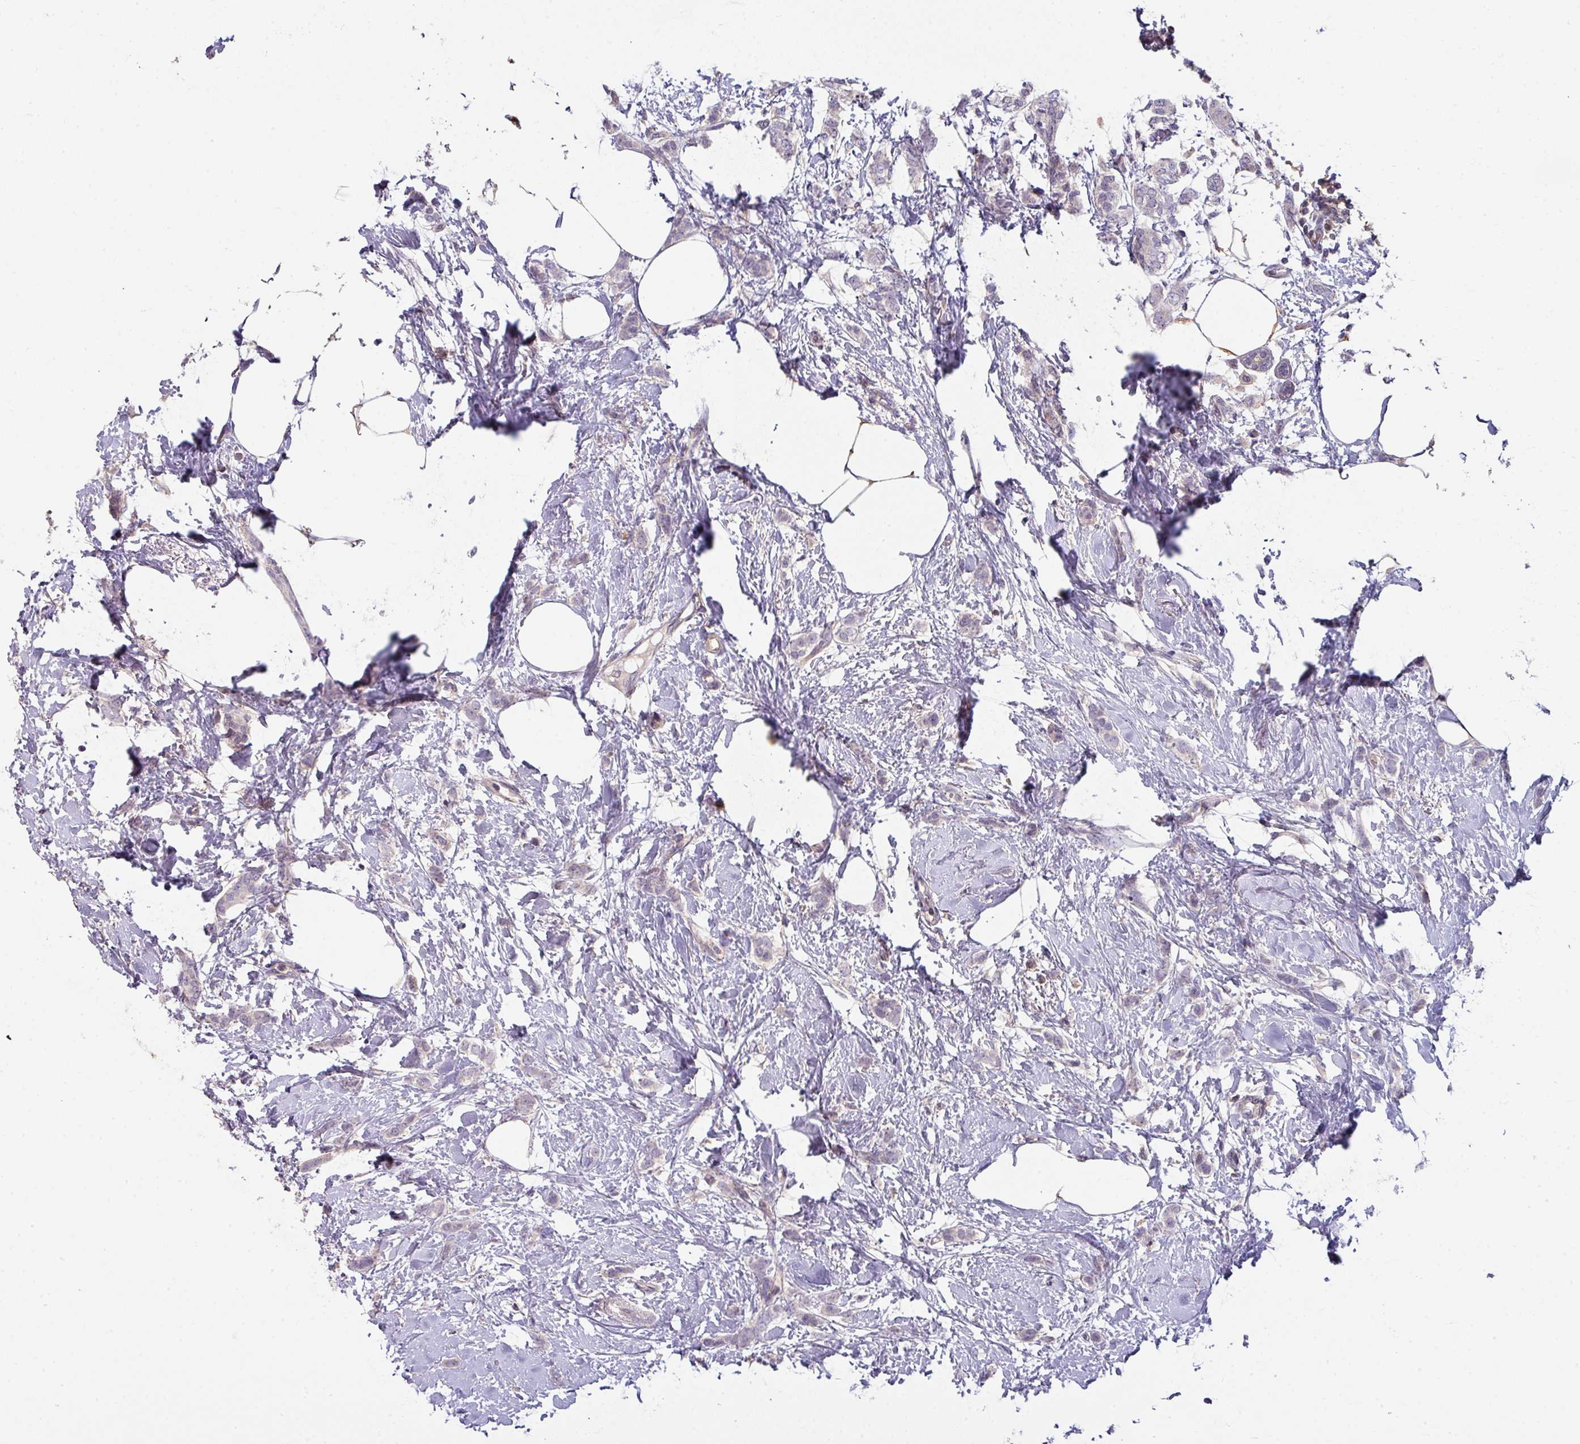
{"staining": {"intensity": "negative", "quantity": "none", "location": "none"}, "tissue": "breast cancer", "cell_type": "Tumor cells", "image_type": "cancer", "snomed": [{"axis": "morphology", "description": "Duct carcinoma"}, {"axis": "topography", "description": "Breast"}], "caption": "Micrograph shows no protein staining in tumor cells of breast cancer tissue. (Brightfield microscopy of DAB immunohistochemistry (IHC) at high magnification).", "gene": "SLAMF6", "patient": {"sex": "female", "age": 72}}